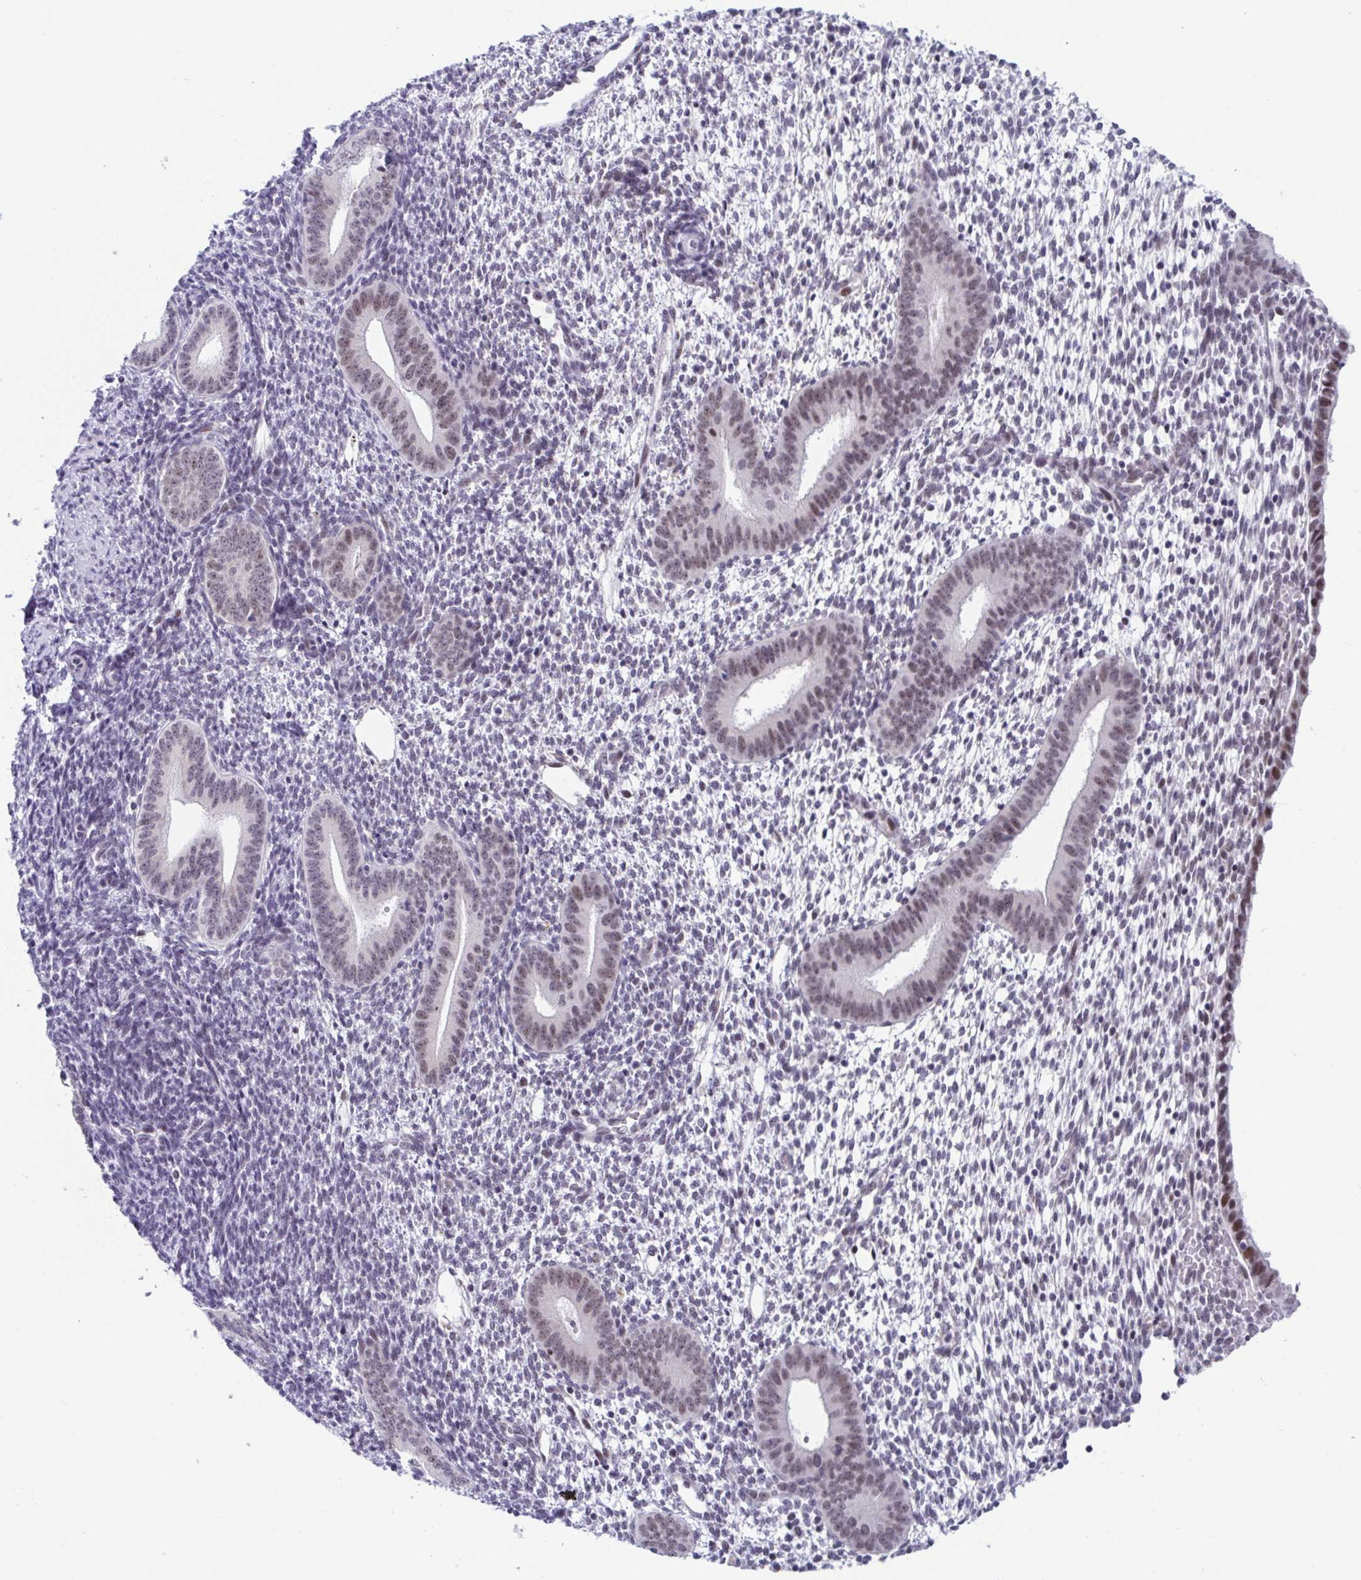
{"staining": {"intensity": "negative", "quantity": "none", "location": "none"}, "tissue": "endometrium", "cell_type": "Cells in endometrial stroma", "image_type": "normal", "snomed": [{"axis": "morphology", "description": "Normal tissue, NOS"}, {"axis": "topography", "description": "Endometrium"}], "caption": "IHC image of benign human endometrium stained for a protein (brown), which demonstrates no staining in cells in endometrial stroma. (DAB (3,3'-diaminobenzidine) IHC visualized using brightfield microscopy, high magnification).", "gene": "WDR72", "patient": {"sex": "female", "age": 40}}